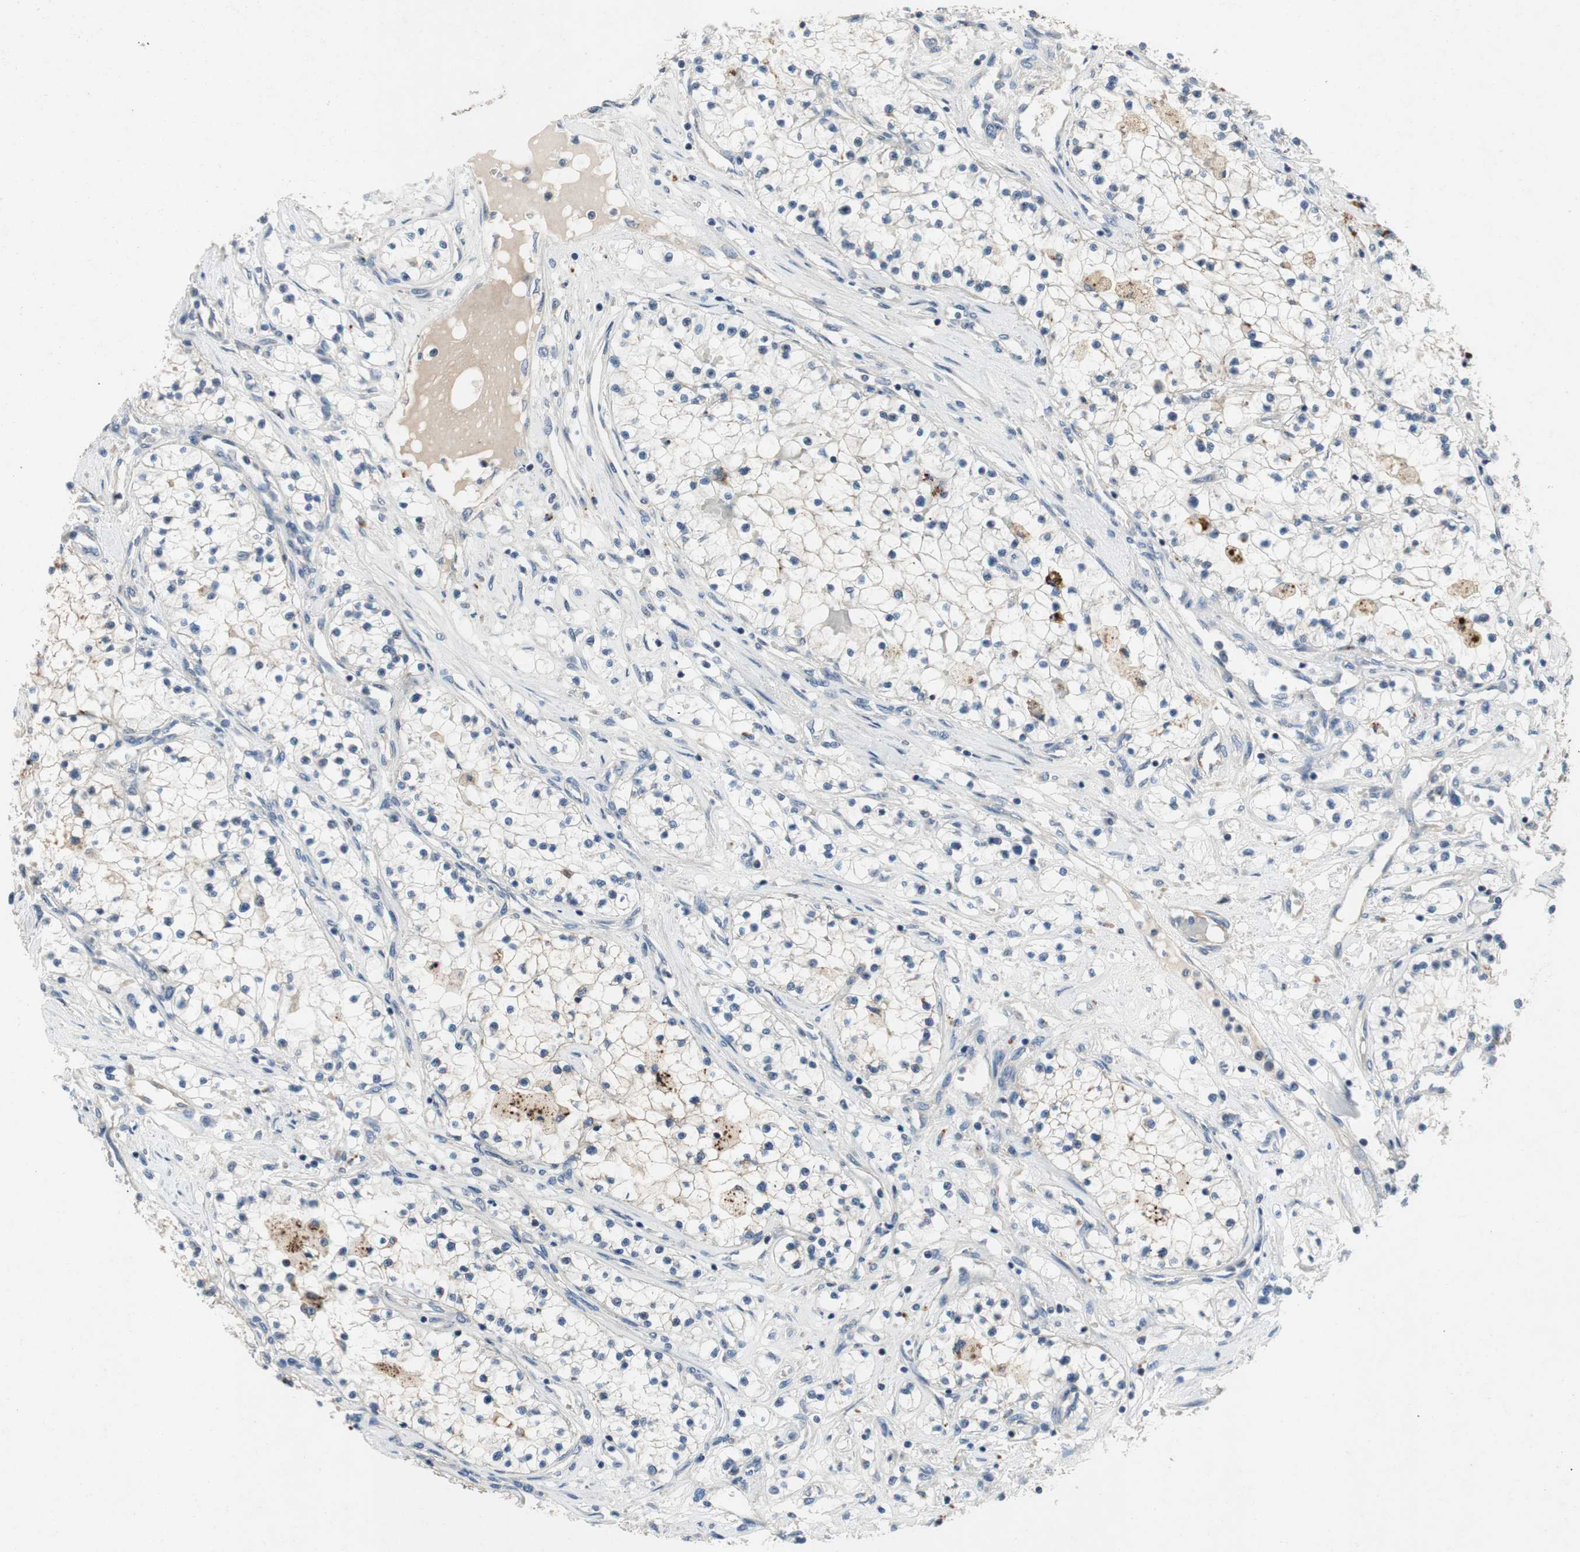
{"staining": {"intensity": "negative", "quantity": "none", "location": "none"}, "tissue": "renal cancer", "cell_type": "Tumor cells", "image_type": "cancer", "snomed": [{"axis": "morphology", "description": "Adenocarcinoma, NOS"}, {"axis": "topography", "description": "Kidney"}], "caption": "IHC of human adenocarcinoma (renal) shows no staining in tumor cells.", "gene": "ALPL", "patient": {"sex": "male", "age": 68}}